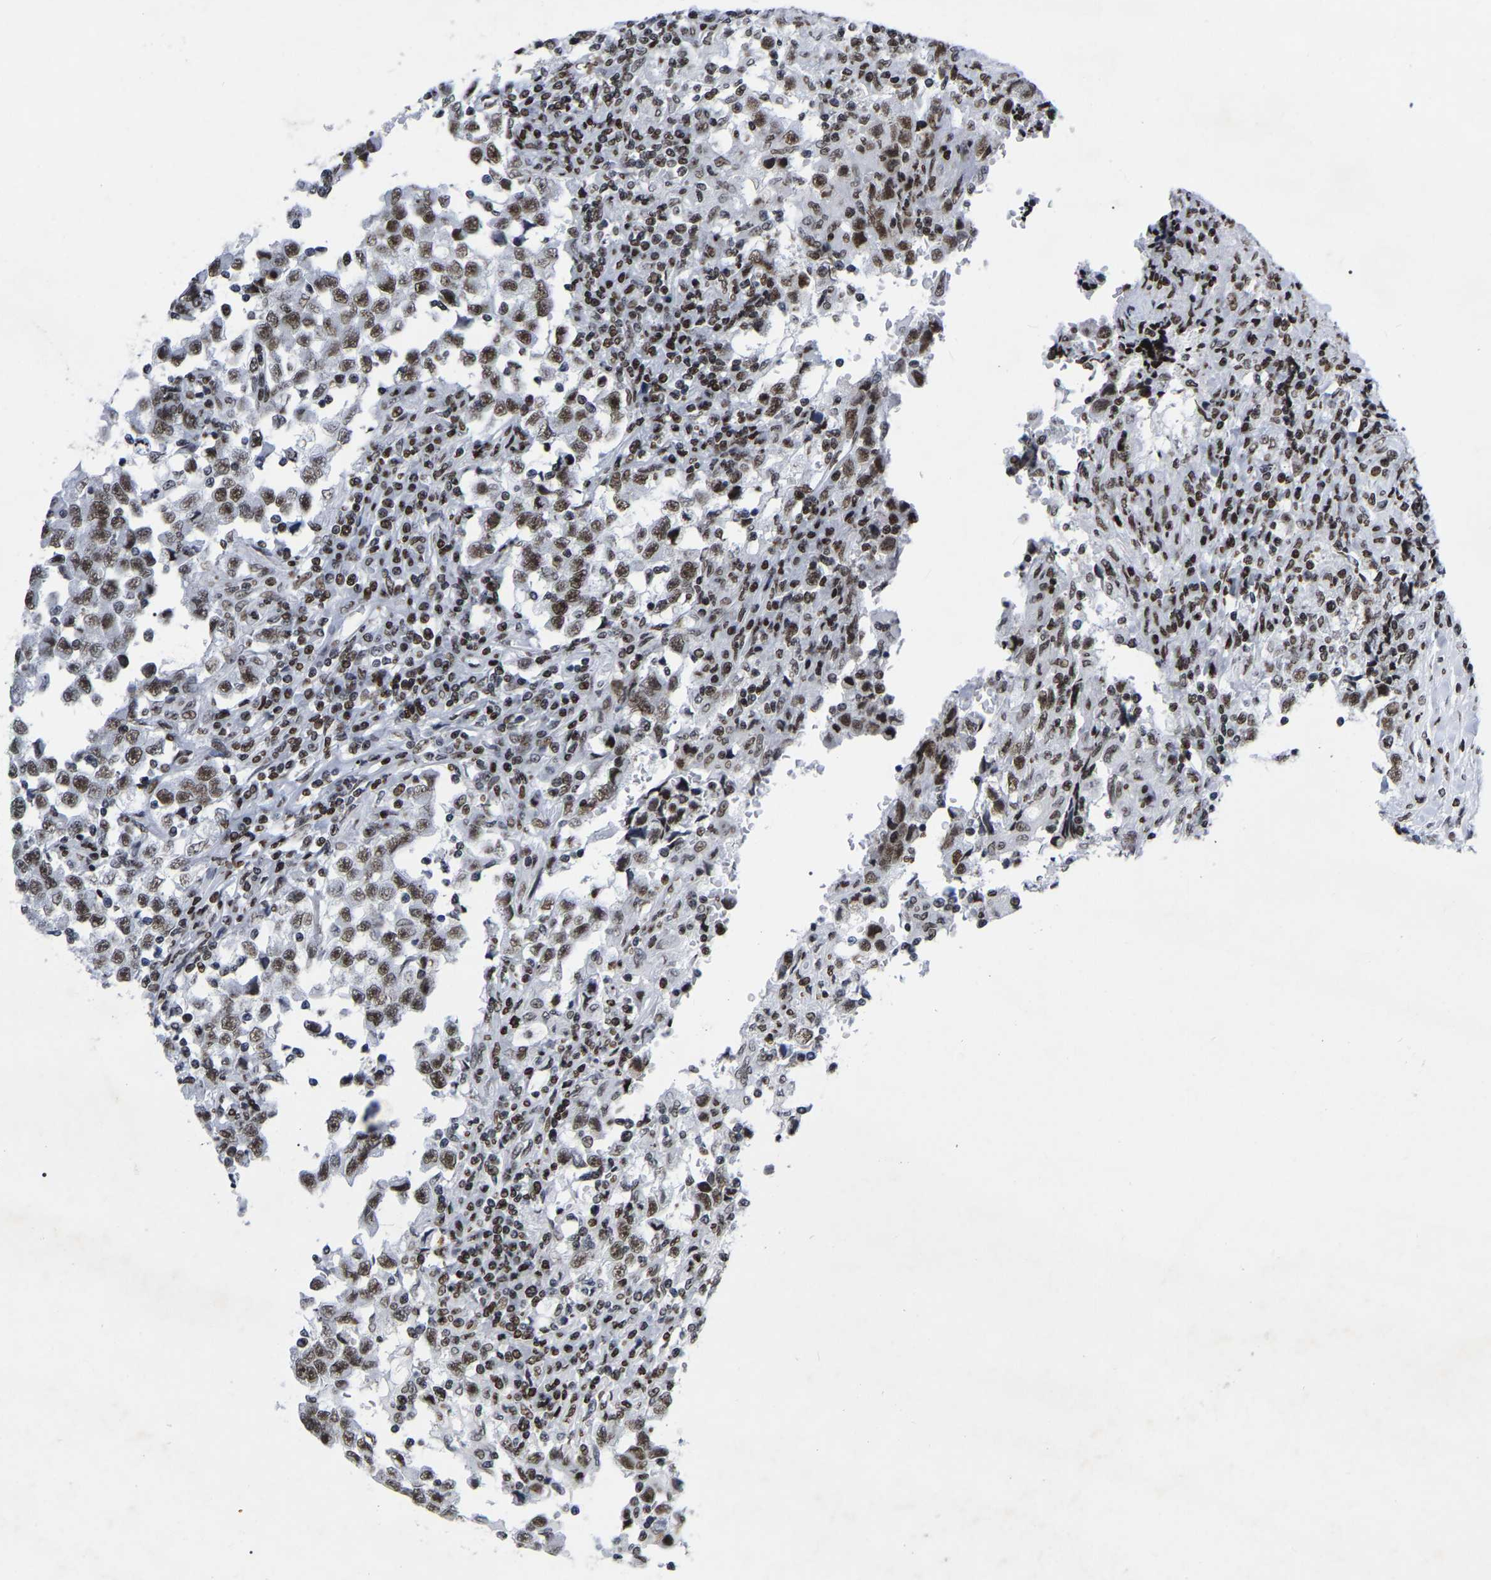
{"staining": {"intensity": "moderate", "quantity": ">75%", "location": "nuclear"}, "tissue": "testis cancer", "cell_type": "Tumor cells", "image_type": "cancer", "snomed": [{"axis": "morphology", "description": "Carcinoma, Embryonal, NOS"}, {"axis": "topography", "description": "Testis"}], "caption": "Tumor cells reveal medium levels of moderate nuclear positivity in approximately >75% of cells in human testis cancer (embryonal carcinoma).", "gene": "PRCC", "patient": {"sex": "male", "age": 21}}